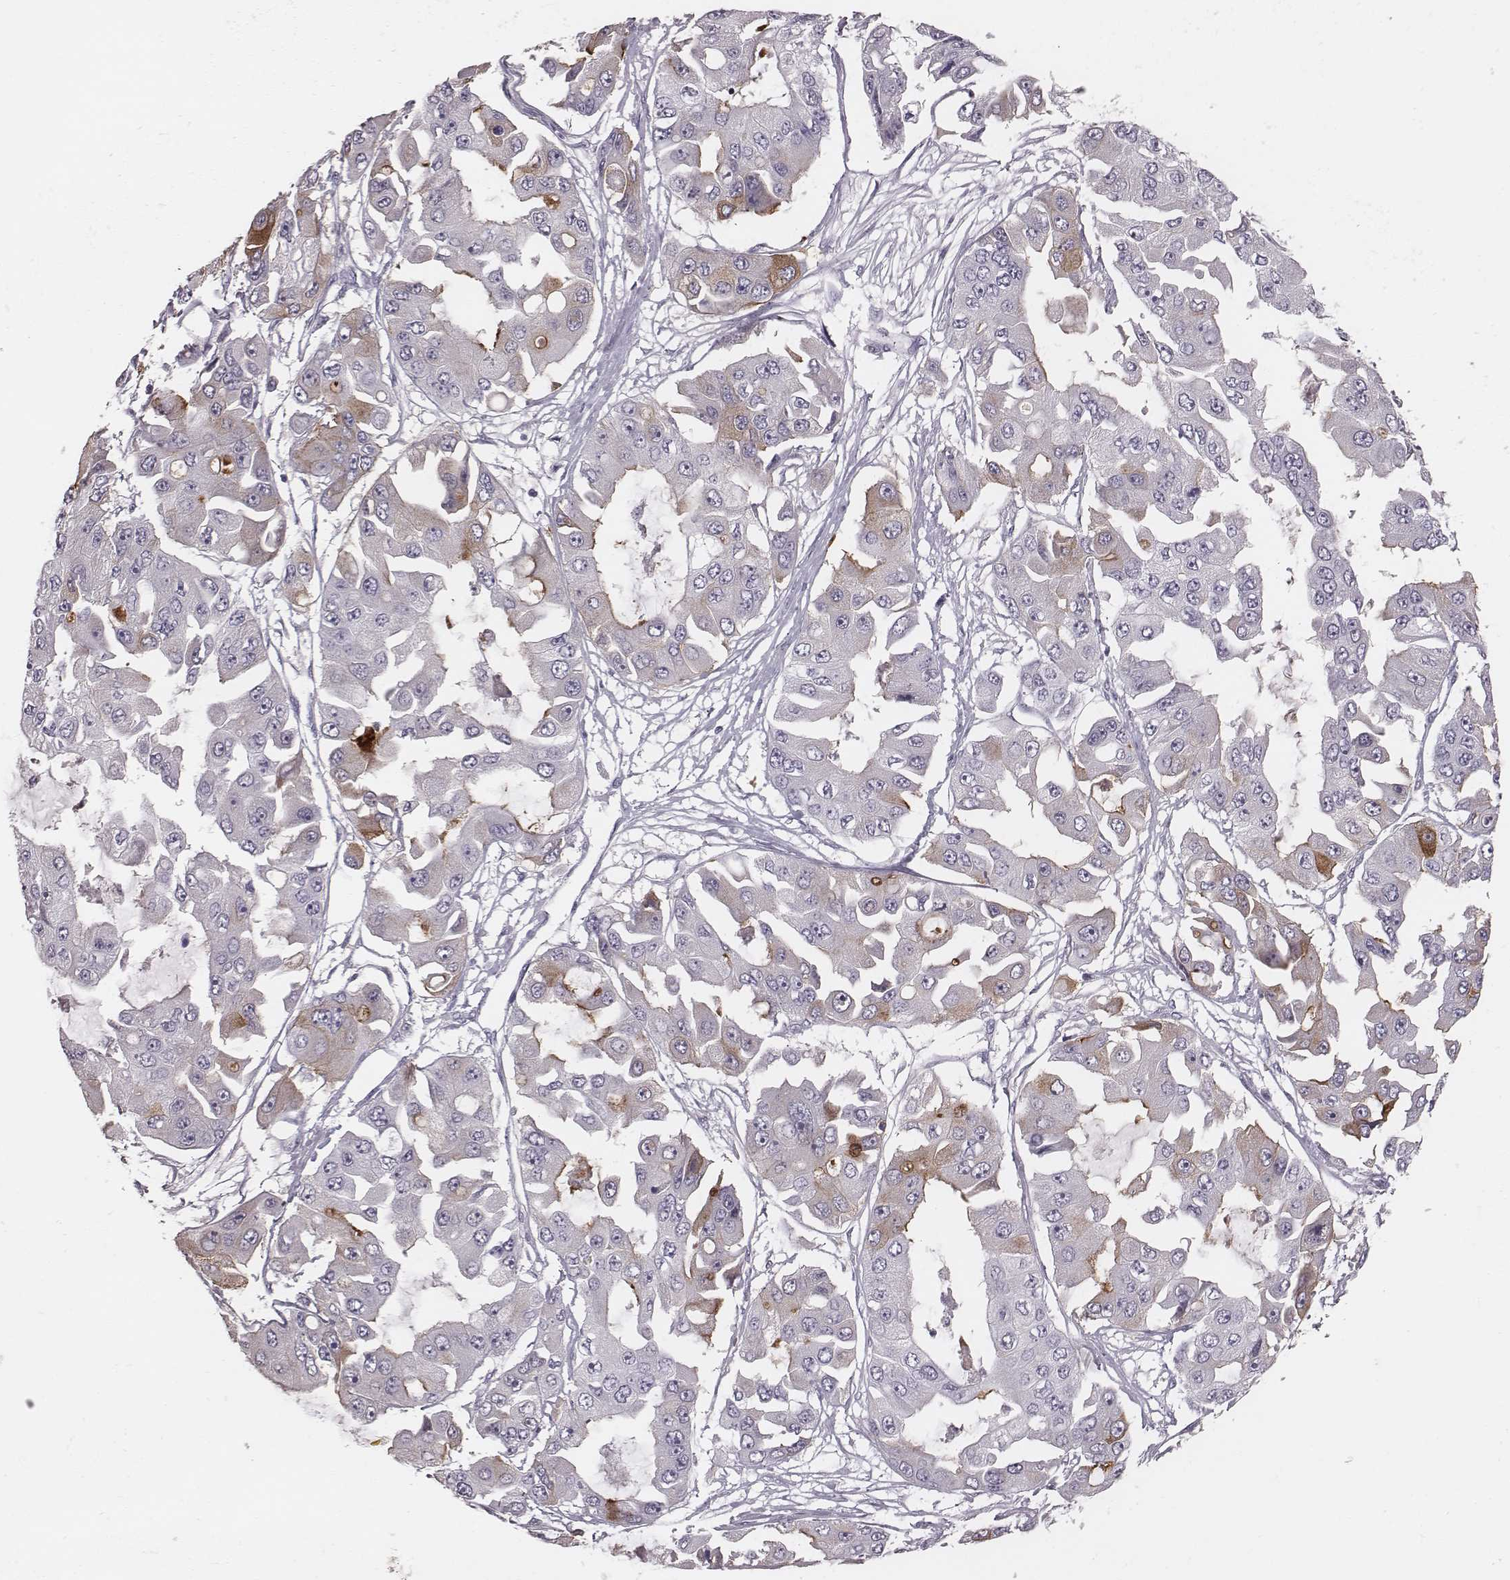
{"staining": {"intensity": "weak", "quantity": "<25%", "location": "cytoplasmic/membranous"}, "tissue": "ovarian cancer", "cell_type": "Tumor cells", "image_type": "cancer", "snomed": [{"axis": "morphology", "description": "Cystadenocarcinoma, serous, NOS"}, {"axis": "topography", "description": "Ovary"}], "caption": "Immunohistochemical staining of human ovarian cancer reveals no significant staining in tumor cells.", "gene": "PDCD1", "patient": {"sex": "female", "age": 56}}